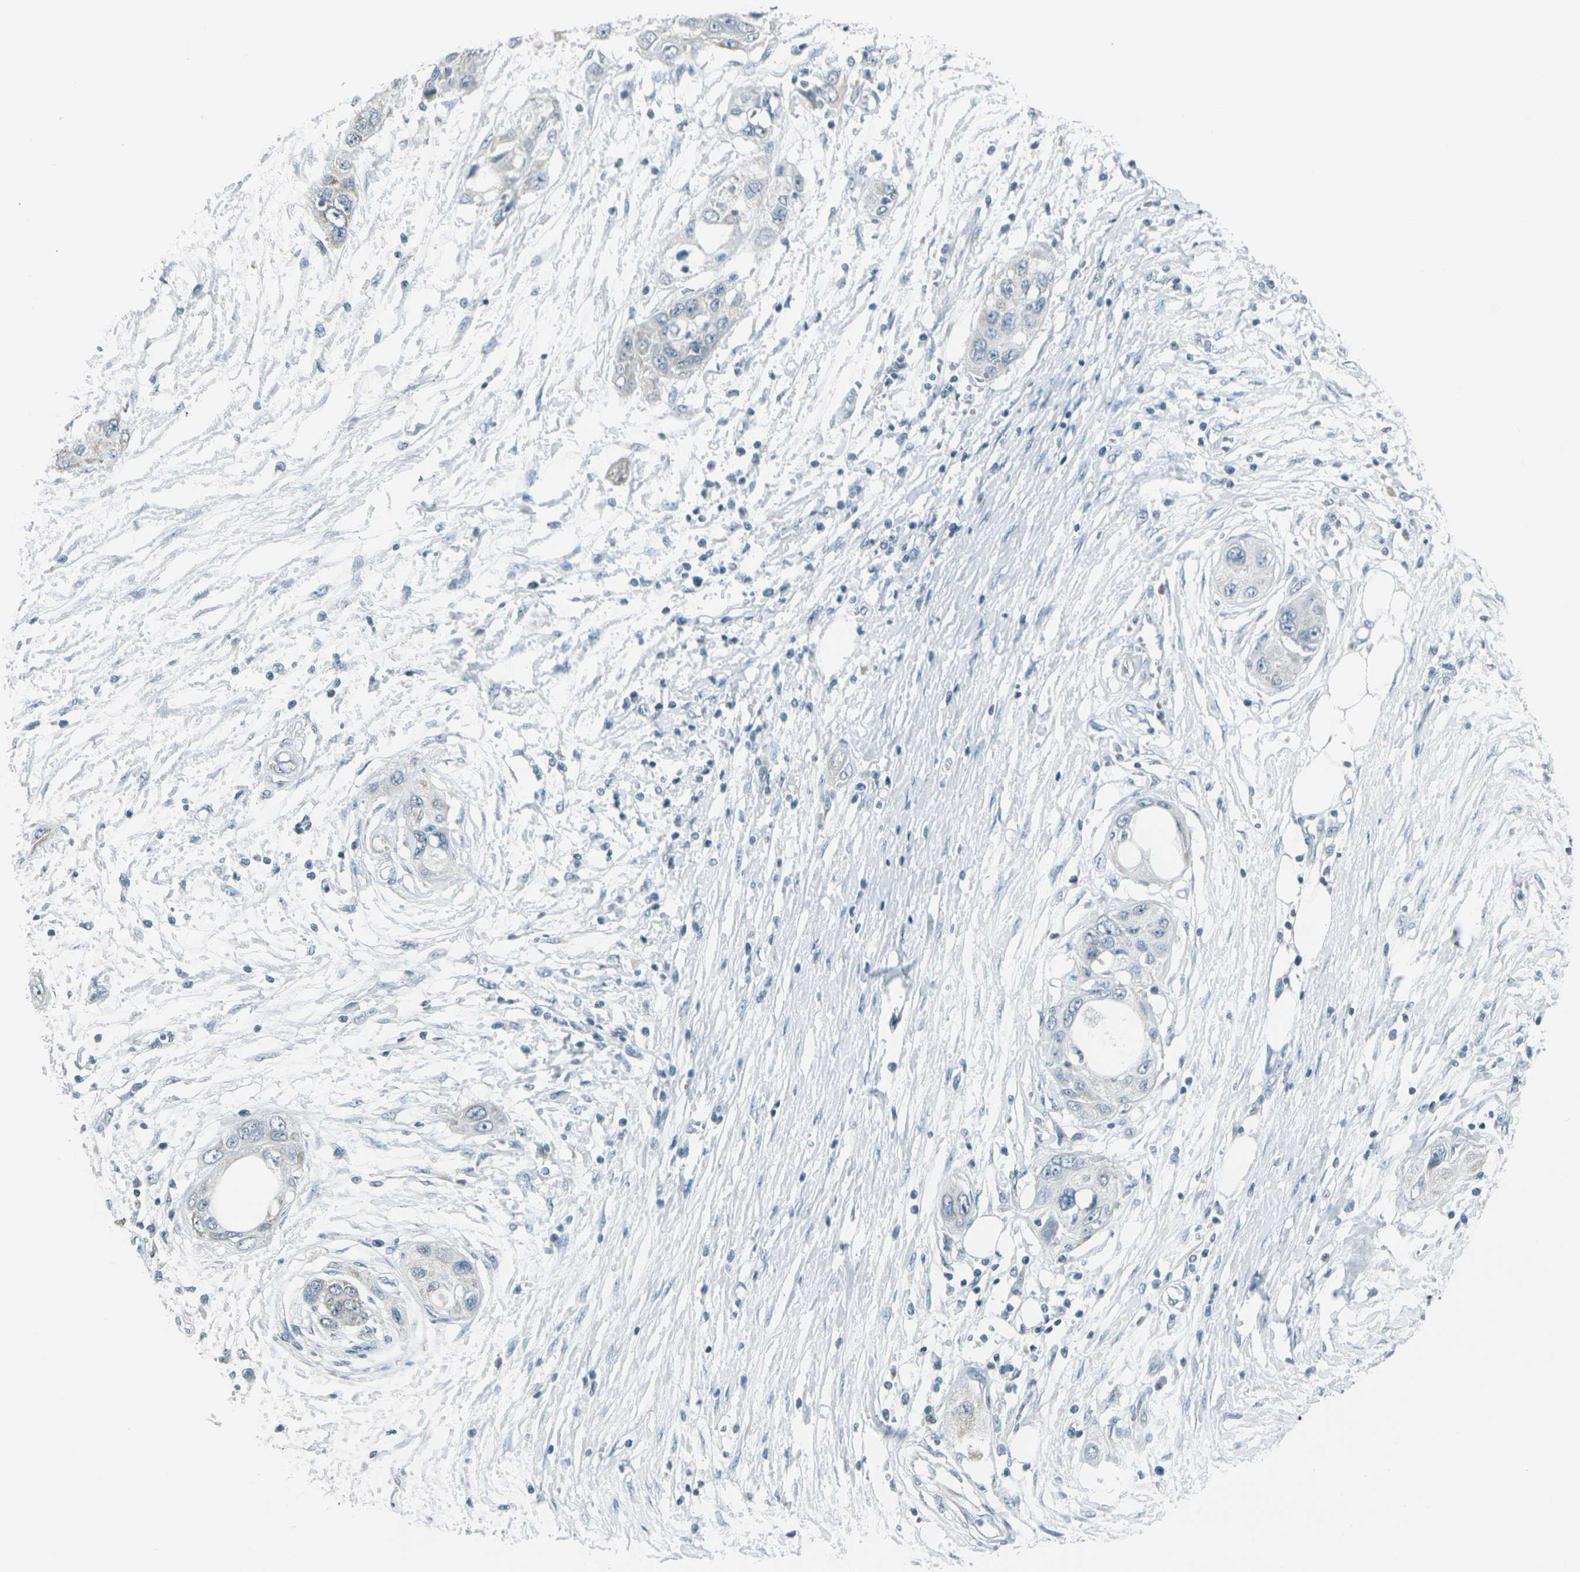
{"staining": {"intensity": "weak", "quantity": "<25%", "location": "cytoplasmic/membranous"}, "tissue": "pancreatic cancer", "cell_type": "Tumor cells", "image_type": "cancer", "snomed": [{"axis": "morphology", "description": "Adenocarcinoma, NOS"}, {"axis": "topography", "description": "Pancreas"}], "caption": "IHC histopathology image of human pancreatic adenocarcinoma stained for a protein (brown), which exhibits no expression in tumor cells.", "gene": "H2BC1", "patient": {"sex": "female", "age": 70}}